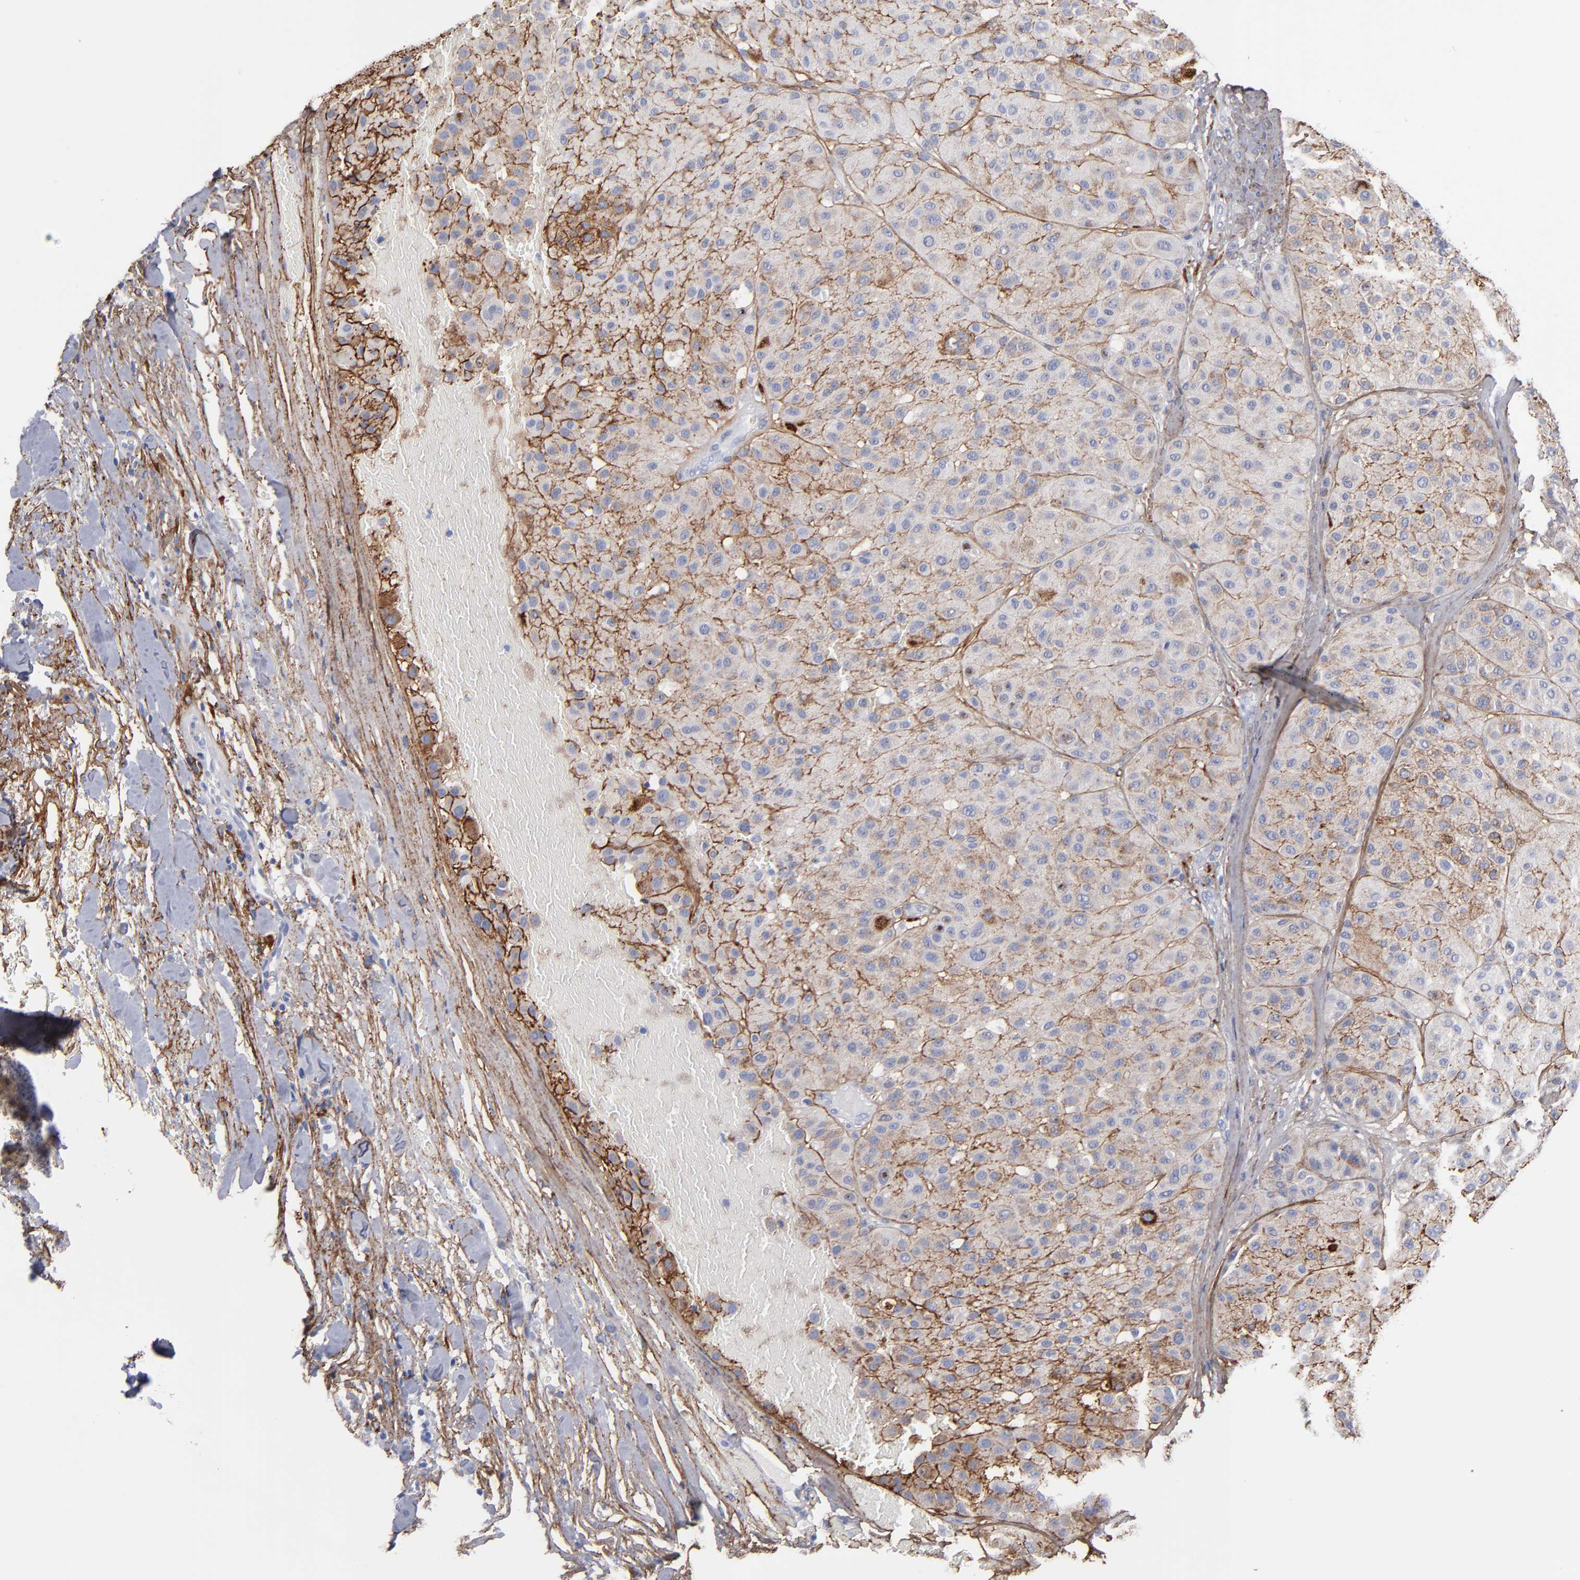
{"staining": {"intensity": "moderate", "quantity": "25%-75%", "location": "cytoplasmic/membranous"}, "tissue": "melanoma", "cell_type": "Tumor cells", "image_type": "cancer", "snomed": [{"axis": "morphology", "description": "Normal tissue, NOS"}, {"axis": "morphology", "description": "Malignant melanoma, Metastatic site"}, {"axis": "topography", "description": "Skin"}], "caption": "High-magnification brightfield microscopy of melanoma stained with DAB (3,3'-diaminobenzidine) (brown) and counterstained with hematoxylin (blue). tumor cells exhibit moderate cytoplasmic/membranous staining is appreciated in approximately25%-75% of cells.", "gene": "EMILIN1", "patient": {"sex": "male", "age": 41}}